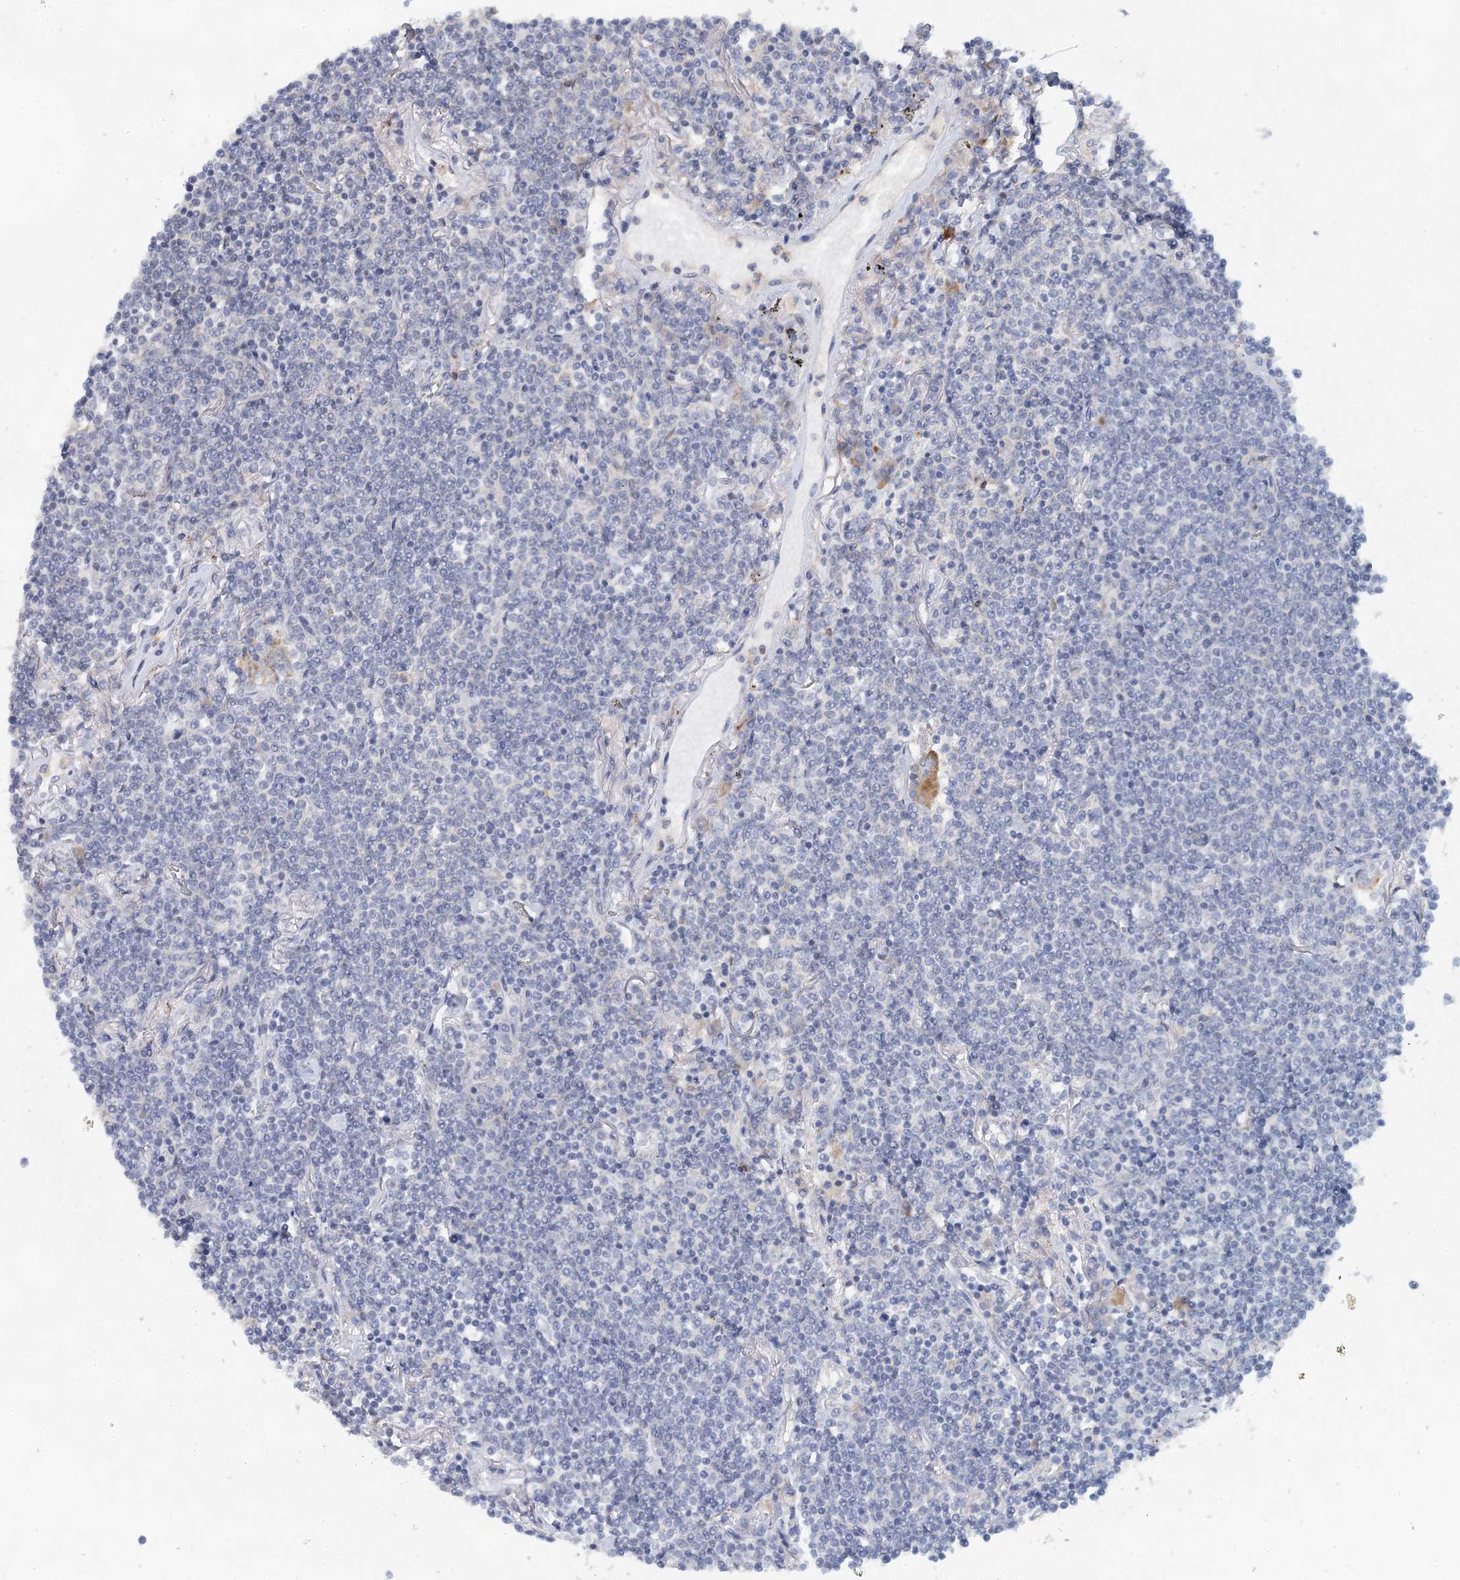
{"staining": {"intensity": "negative", "quantity": "none", "location": "none"}, "tissue": "lymphoma", "cell_type": "Tumor cells", "image_type": "cancer", "snomed": [{"axis": "morphology", "description": "Malignant lymphoma, non-Hodgkin's type, Low grade"}, {"axis": "topography", "description": "Lung"}], "caption": "DAB (3,3'-diaminobenzidine) immunohistochemical staining of lymphoma demonstrates no significant positivity in tumor cells. The staining was performed using DAB to visualize the protein expression in brown, while the nuclei were stained in blue with hematoxylin (Magnification: 20x).", "gene": "BLTP1", "patient": {"sex": "female", "age": 71}}